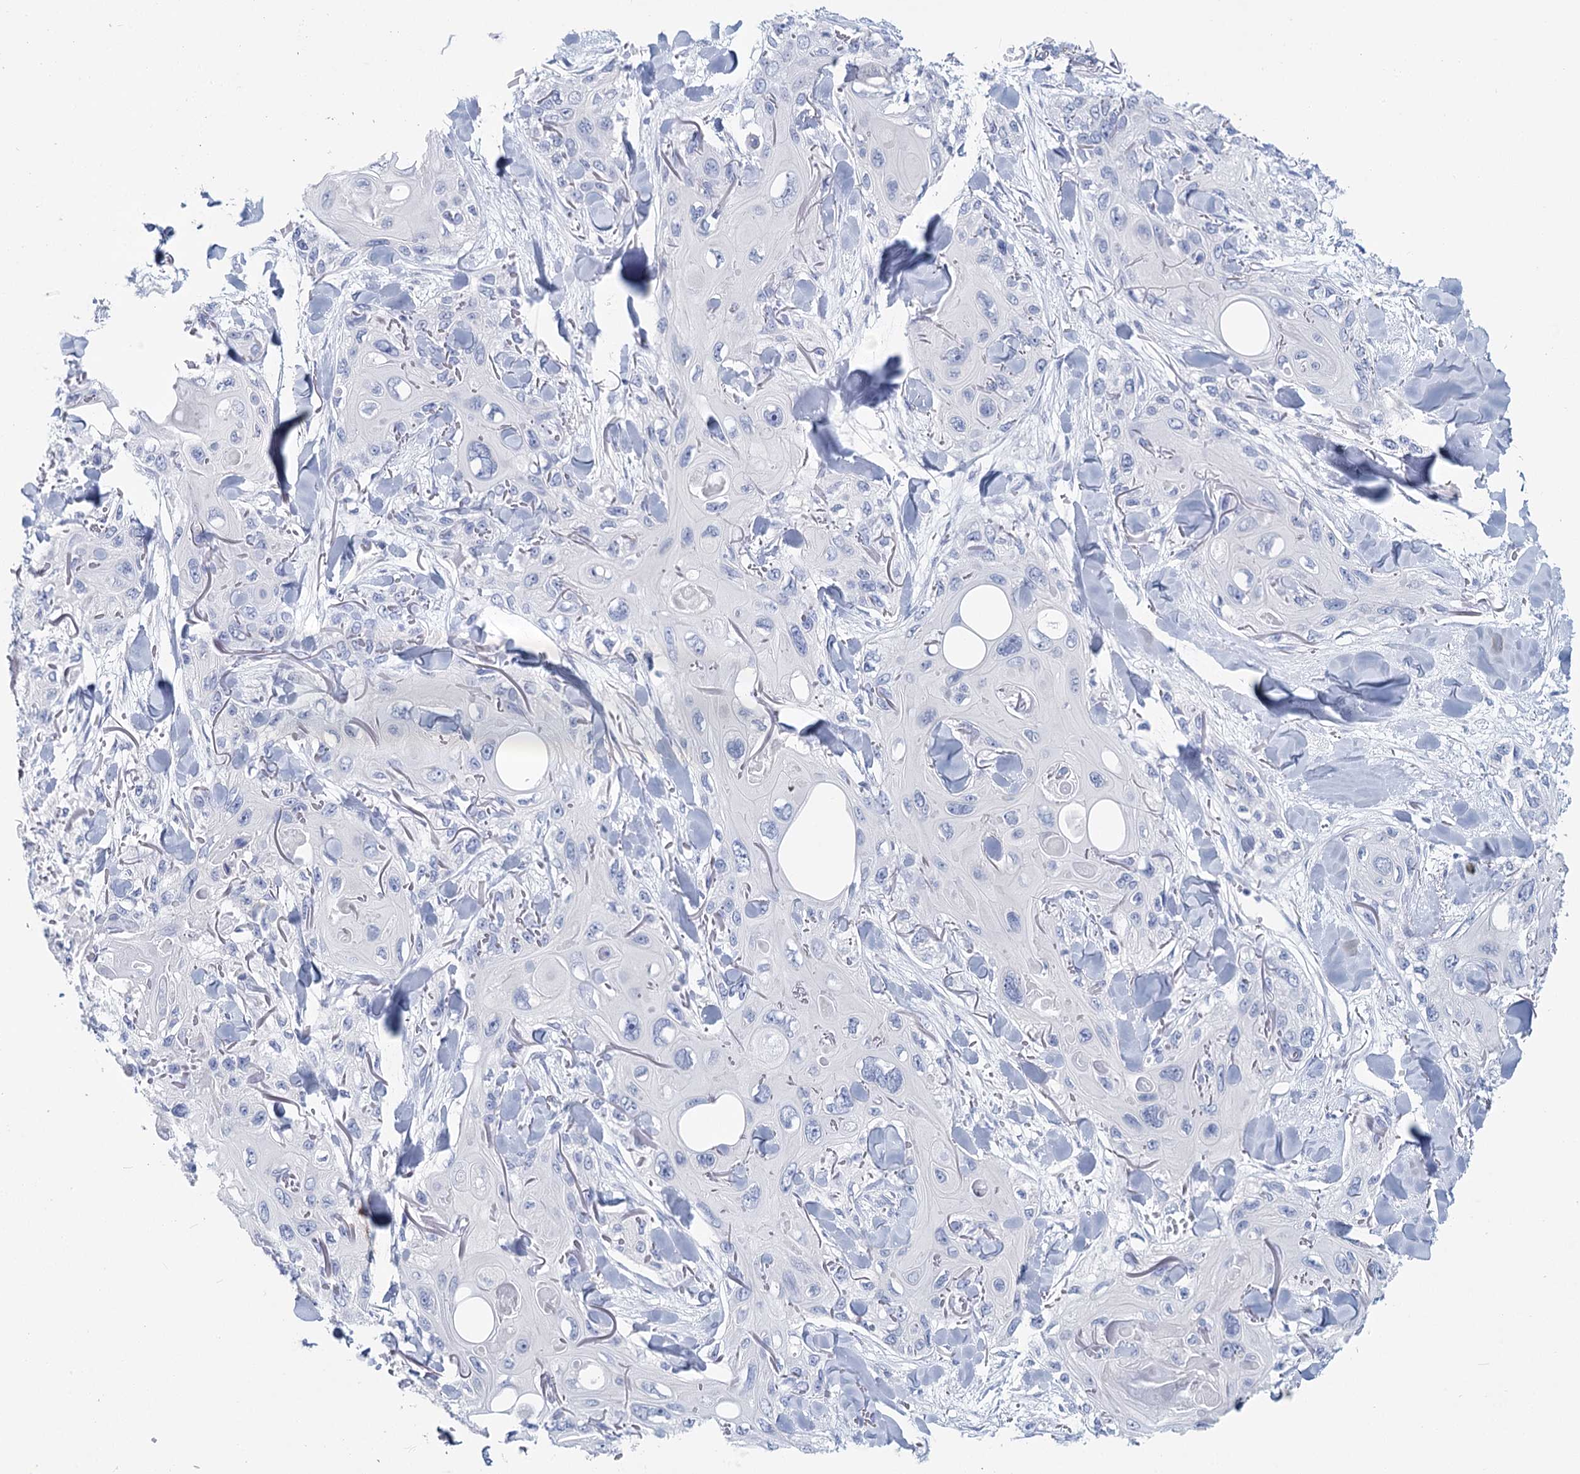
{"staining": {"intensity": "negative", "quantity": "none", "location": "none"}, "tissue": "skin cancer", "cell_type": "Tumor cells", "image_type": "cancer", "snomed": [{"axis": "morphology", "description": "Normal tissue, NOS"}, {"axis": "morphology", "description": "Squamous cell carcinoma, NOS"}, {"axis": "topography", "description": "Skin"}], "caption": "Immunohistochemical staining of human skin cancer exhibits no significant expression in tumor cells.", "gene": "METTL7B", "patient": {"sex": "male", "age": 72}}